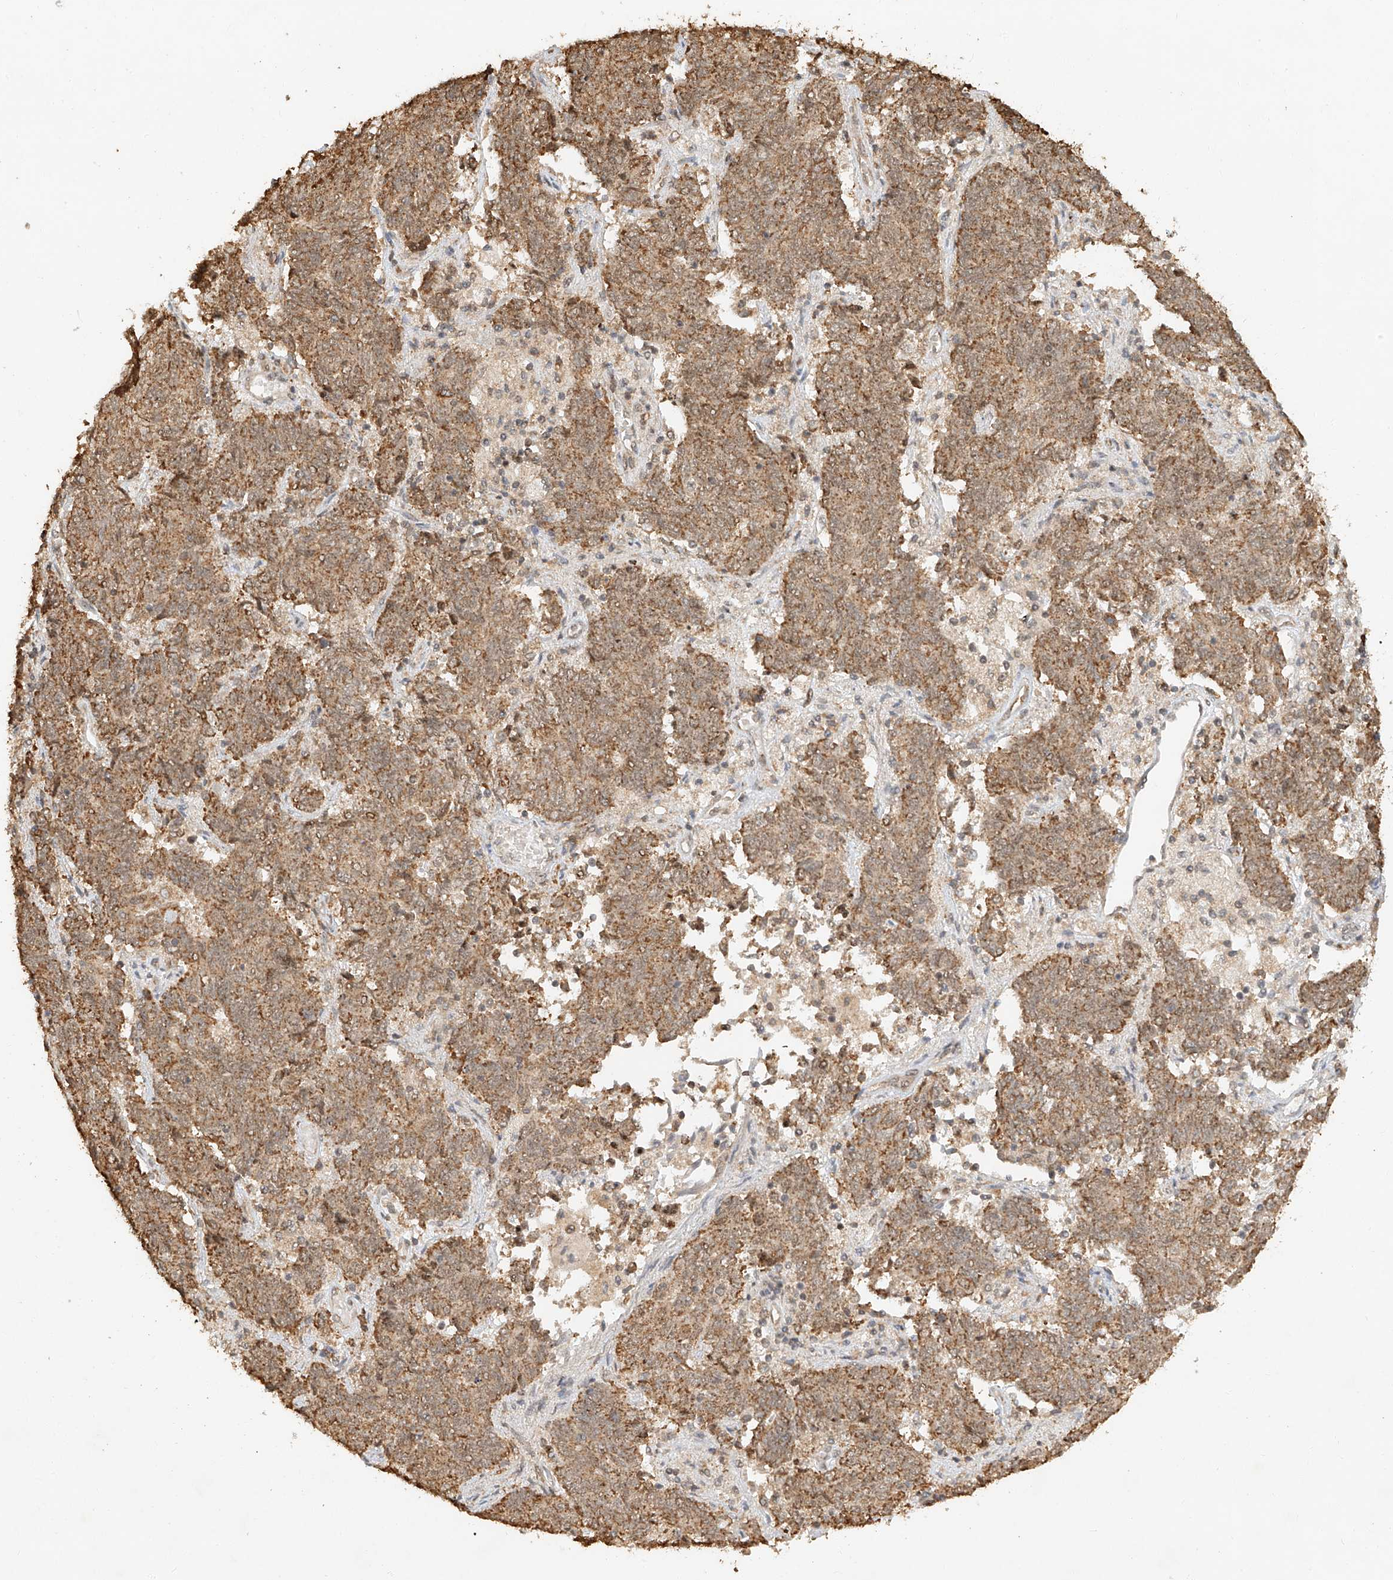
{"staining": {"intensity": "moderate", "quantity": ">75%", "location": "cytoplasmic/membranous"}, "tissue": "endometrial cancer", "cell_type": "Tumor cells", "image_type": "cancer", "snomed": [{"axis": "morphology", "description": "Adenocarcinoma, NOS"}, {"axis": "topography", "description": "Endometrium"}], "caption": "Immunohistochemical staining of human endometrial adenocarcinoma reveals medium levels of moderate cytoplasmic/membranous protein positivity in about >75% of tumor cells. The staining is performed using DAB brown chromogen to label protein expression. The nuclei are counter-stained blue using hematoxylin.", "gene": "CXorf58", "patient": {"sex": "female", "age": 80}}